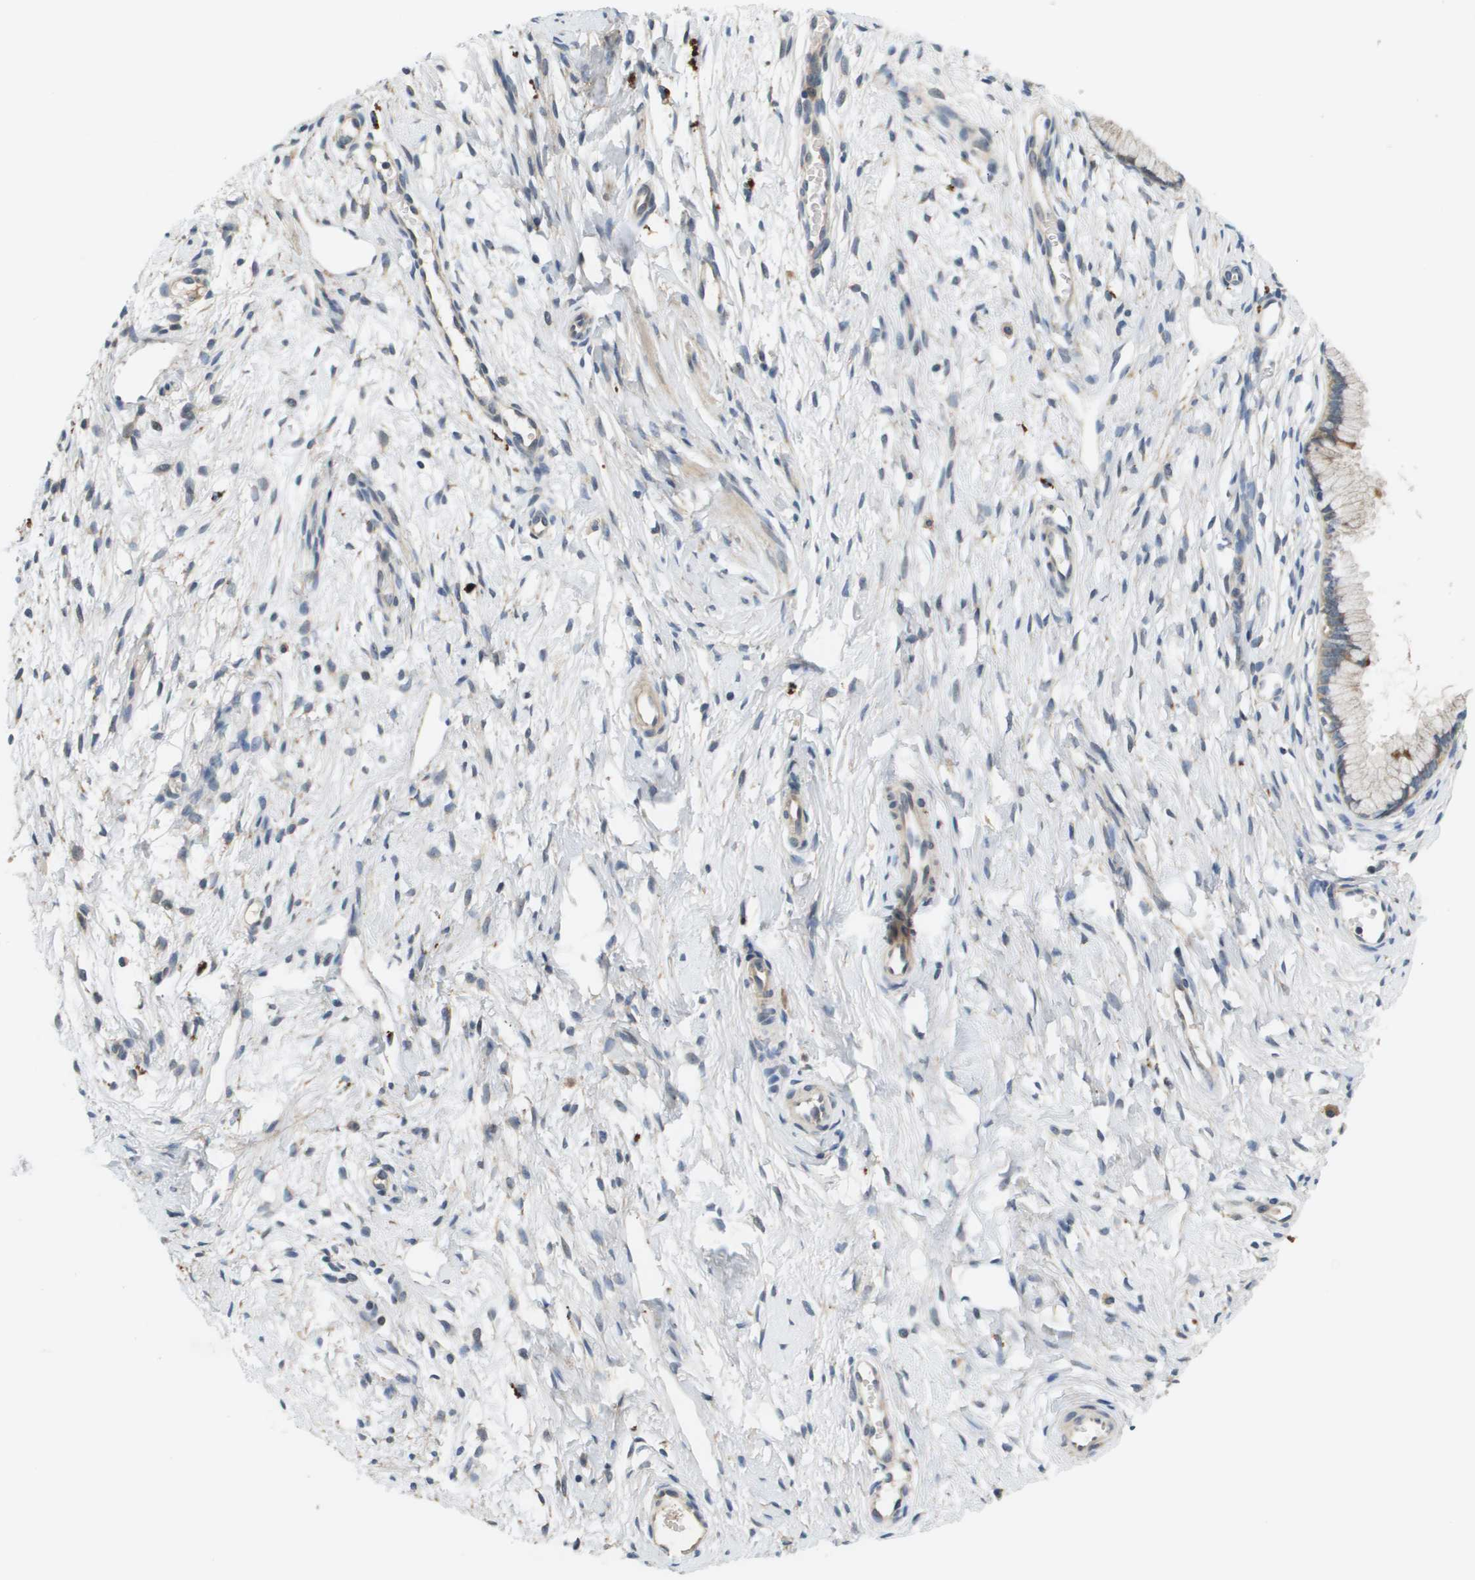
{"staining": {"intensity": "weak", "quantity": "<25%", "location": "cytoplasmic/membranous"}, "tissue": "cervix", "cell_type": "Glandular cells", "image_type": "normal", "snomed": [{"axis": "morphology", "description": "Normal tissue, NOS"}, {"axis": "topography", "description": "Cervix"}], "caption": "Photomicrograph shows no significant protein expression in glandular cells of benign cervix.", "gene": "SLC25A20", "patient": {"sex": "female", "age": 65}}